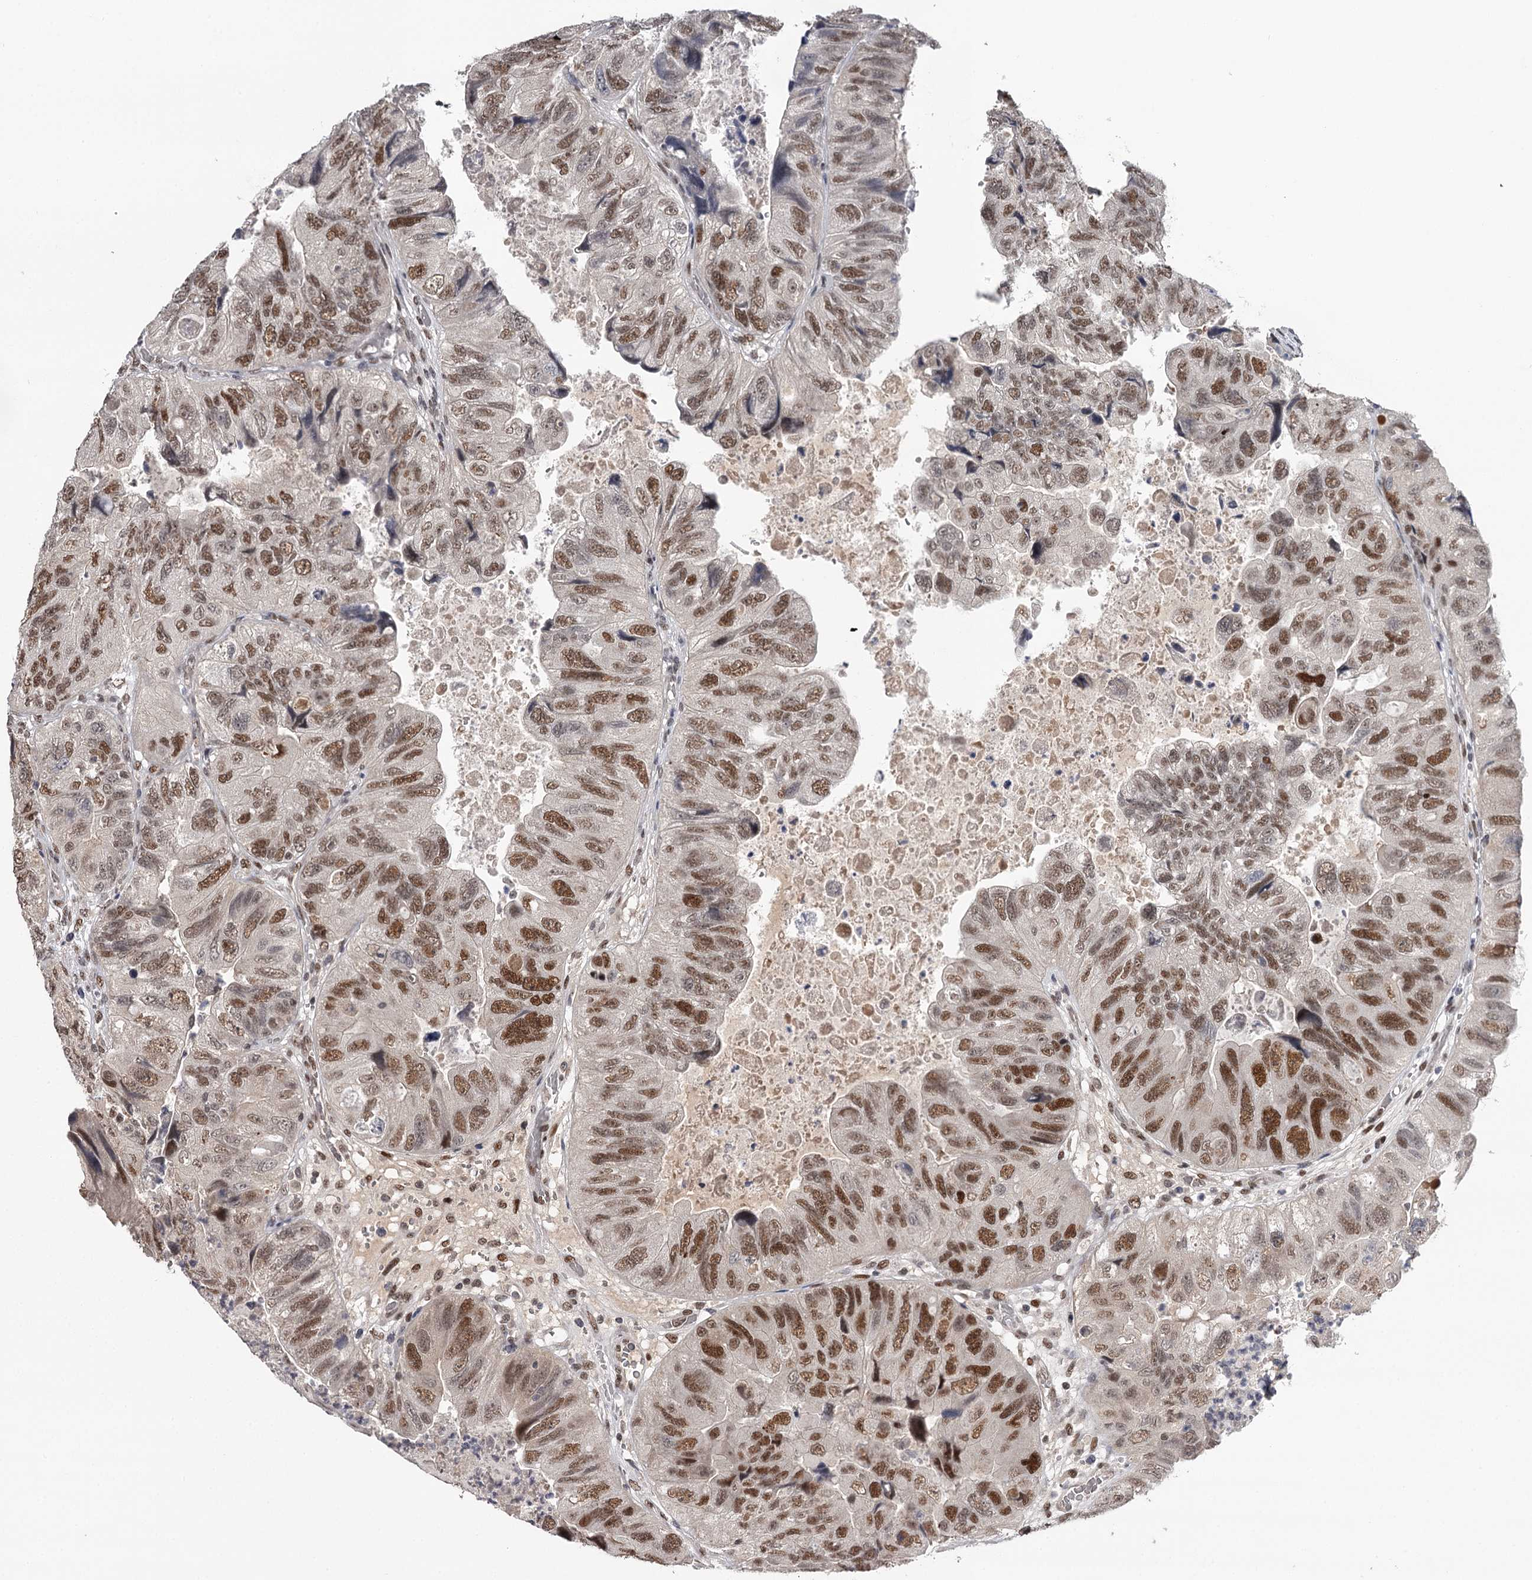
{"staining": {"intensity": "strong", "quantity": "25%-75%", "location": "nuclear"}, "tissue": "colorectal cancer", "cell_type": "Tumor cells", "image_type": "cancer", "snomed": [{"axis": "morphology", "description": "Adenocarcinoma, NOS"}, {"axis": "topography", "description": "Rectum"}], "caption": "Strong nuclear expression for a protein is present in about 25%-75% of tumor cells of colorectal cancer using IHC.", "gene": "TTC33", "patient": {"sex": "male", "age": 63}}